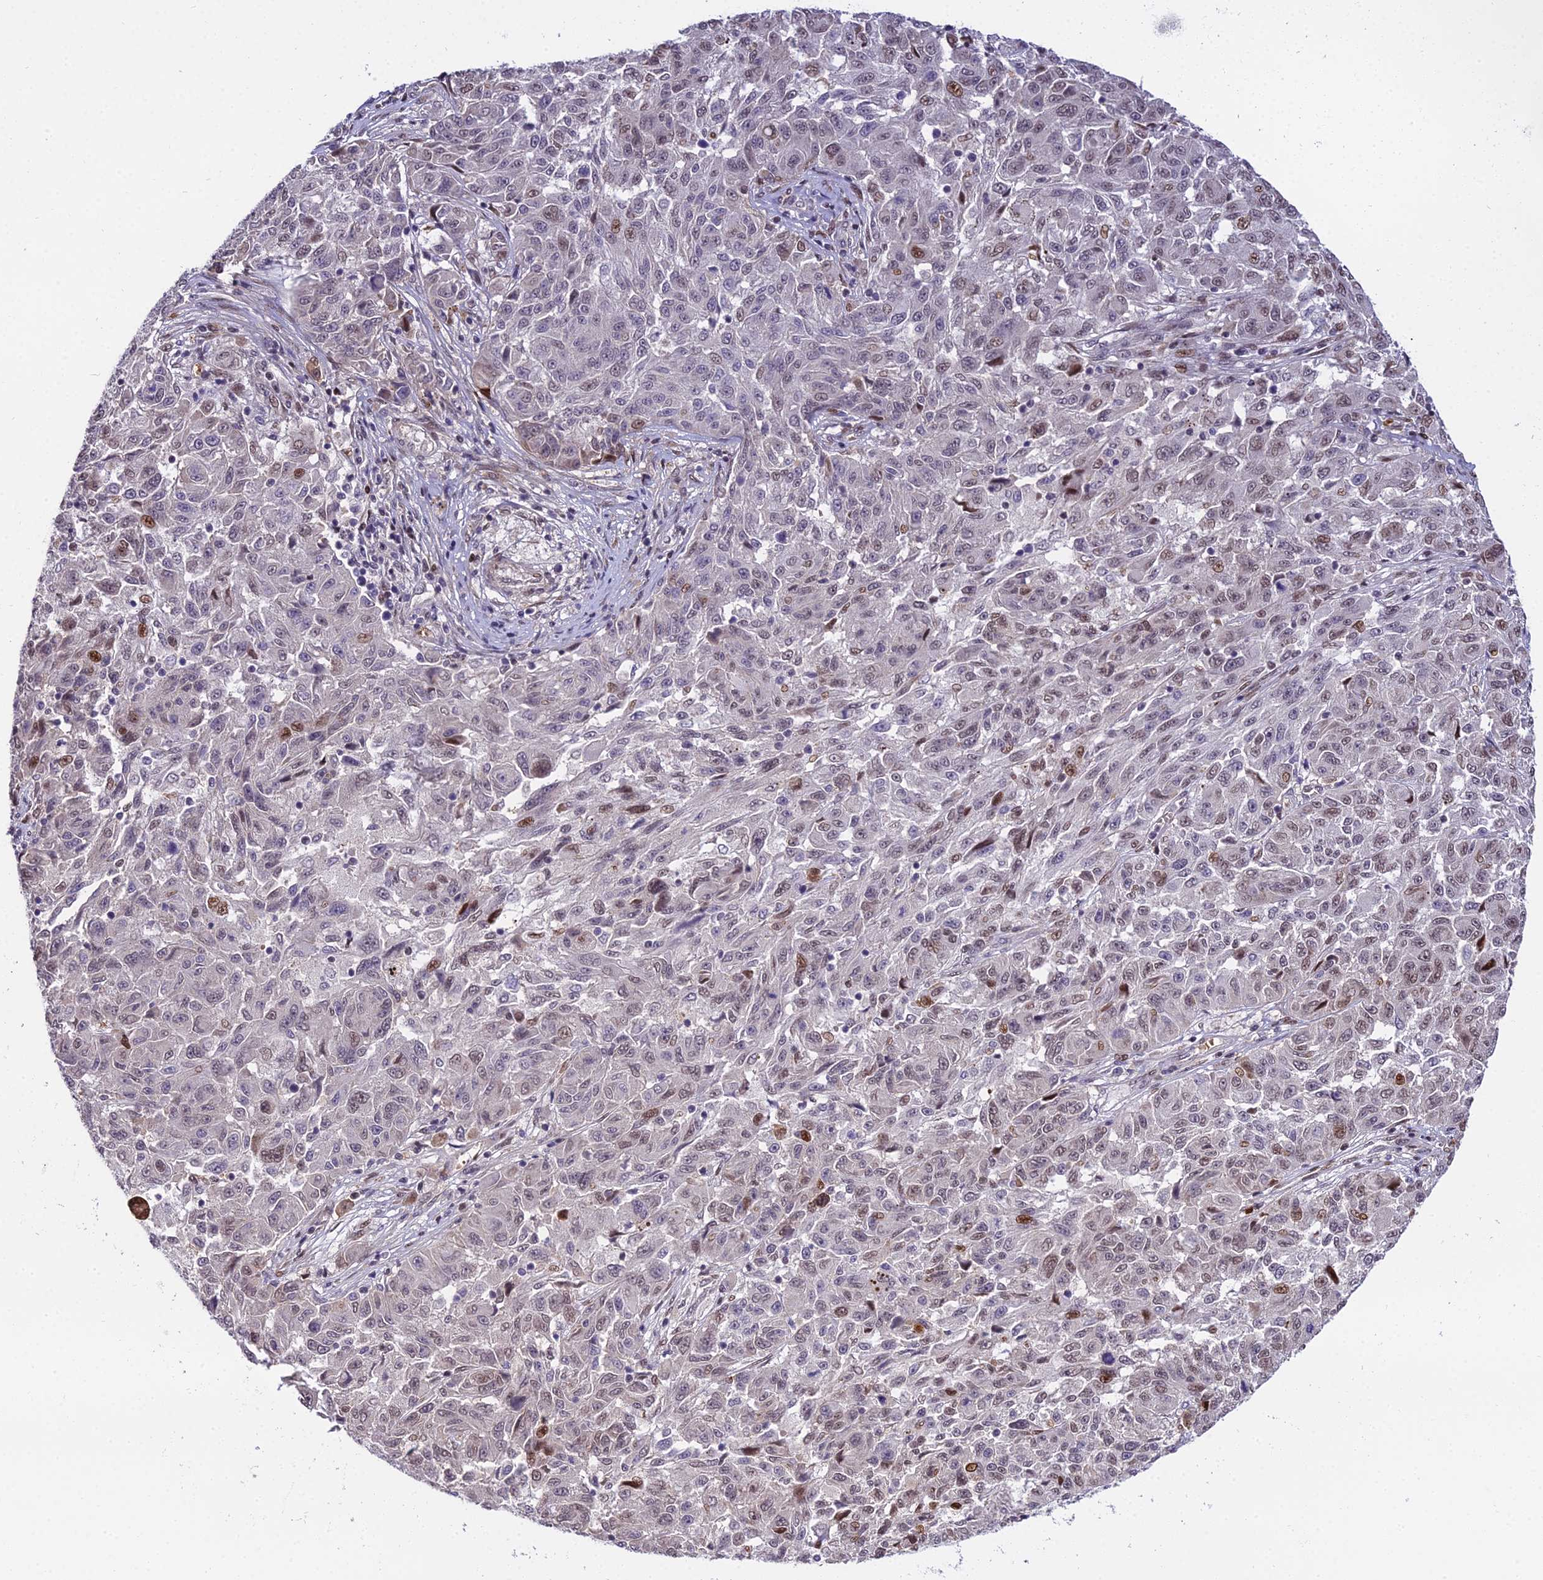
{"staining": {"intensity": "moderate", "quantity": "25%-75%", "location": "nuclear"}, "tissue": "melanoma", "cell_type": "Tumor cells", "image_type": "cancer", "snomed": [{"axis": "morphology", "description": "Malignant melanoma, NOS"}, {"axis": "topography", "description": "Skin"}], "caption": "Immunohistochemistry staining of melanoma, which shows medium levels of moderate nuclear expression in about 25%-75% of tumor cells indicating moderate nuclear protein expression. The staining was performed using DAB (brown) for protein detection and nuclei were counterstained in hematoxylin (blue).", "gene": "ZNF707", "patient": {"sex": "male", "age": 53}}